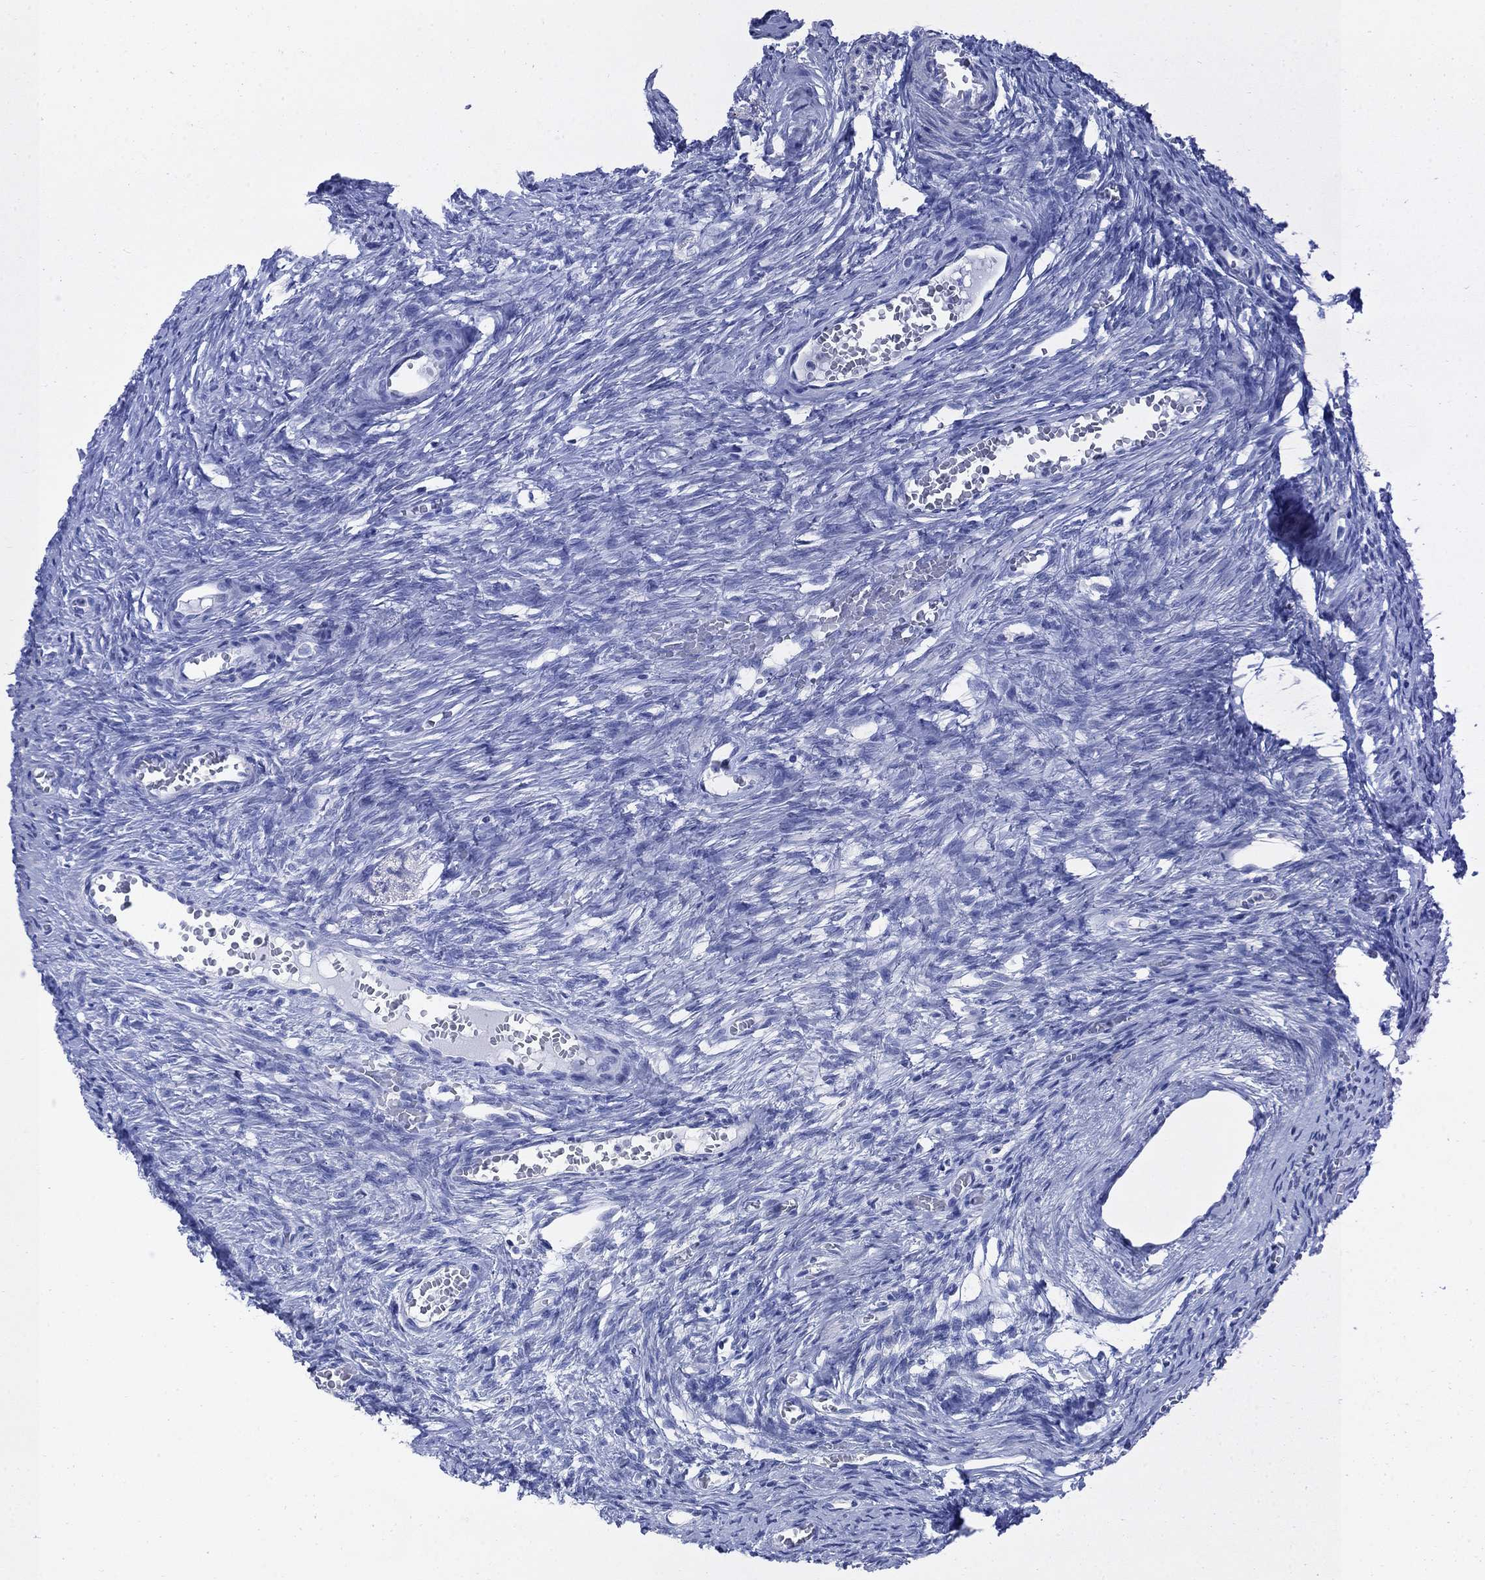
{"staining": {"intensity": "moderate", "quantity": "<25%", "location": "cytoplasmic/membranous"}, "tissue": "ovary", "cell_type": "Follicle cells", "image_type": "normal", "snomed": [{"axis": "morphology", "description": "Normal tissue, NOS"}, {"axis": "topography", "description": "Ovary"}], "caption": "A low amount of moderate cytoplasmic/membranous positivity is appreciated in about <25% of follicle cells in unremarkable ovary.", "gene": "SCCPDH", "patient": {"sex": "female", "age": 39}}